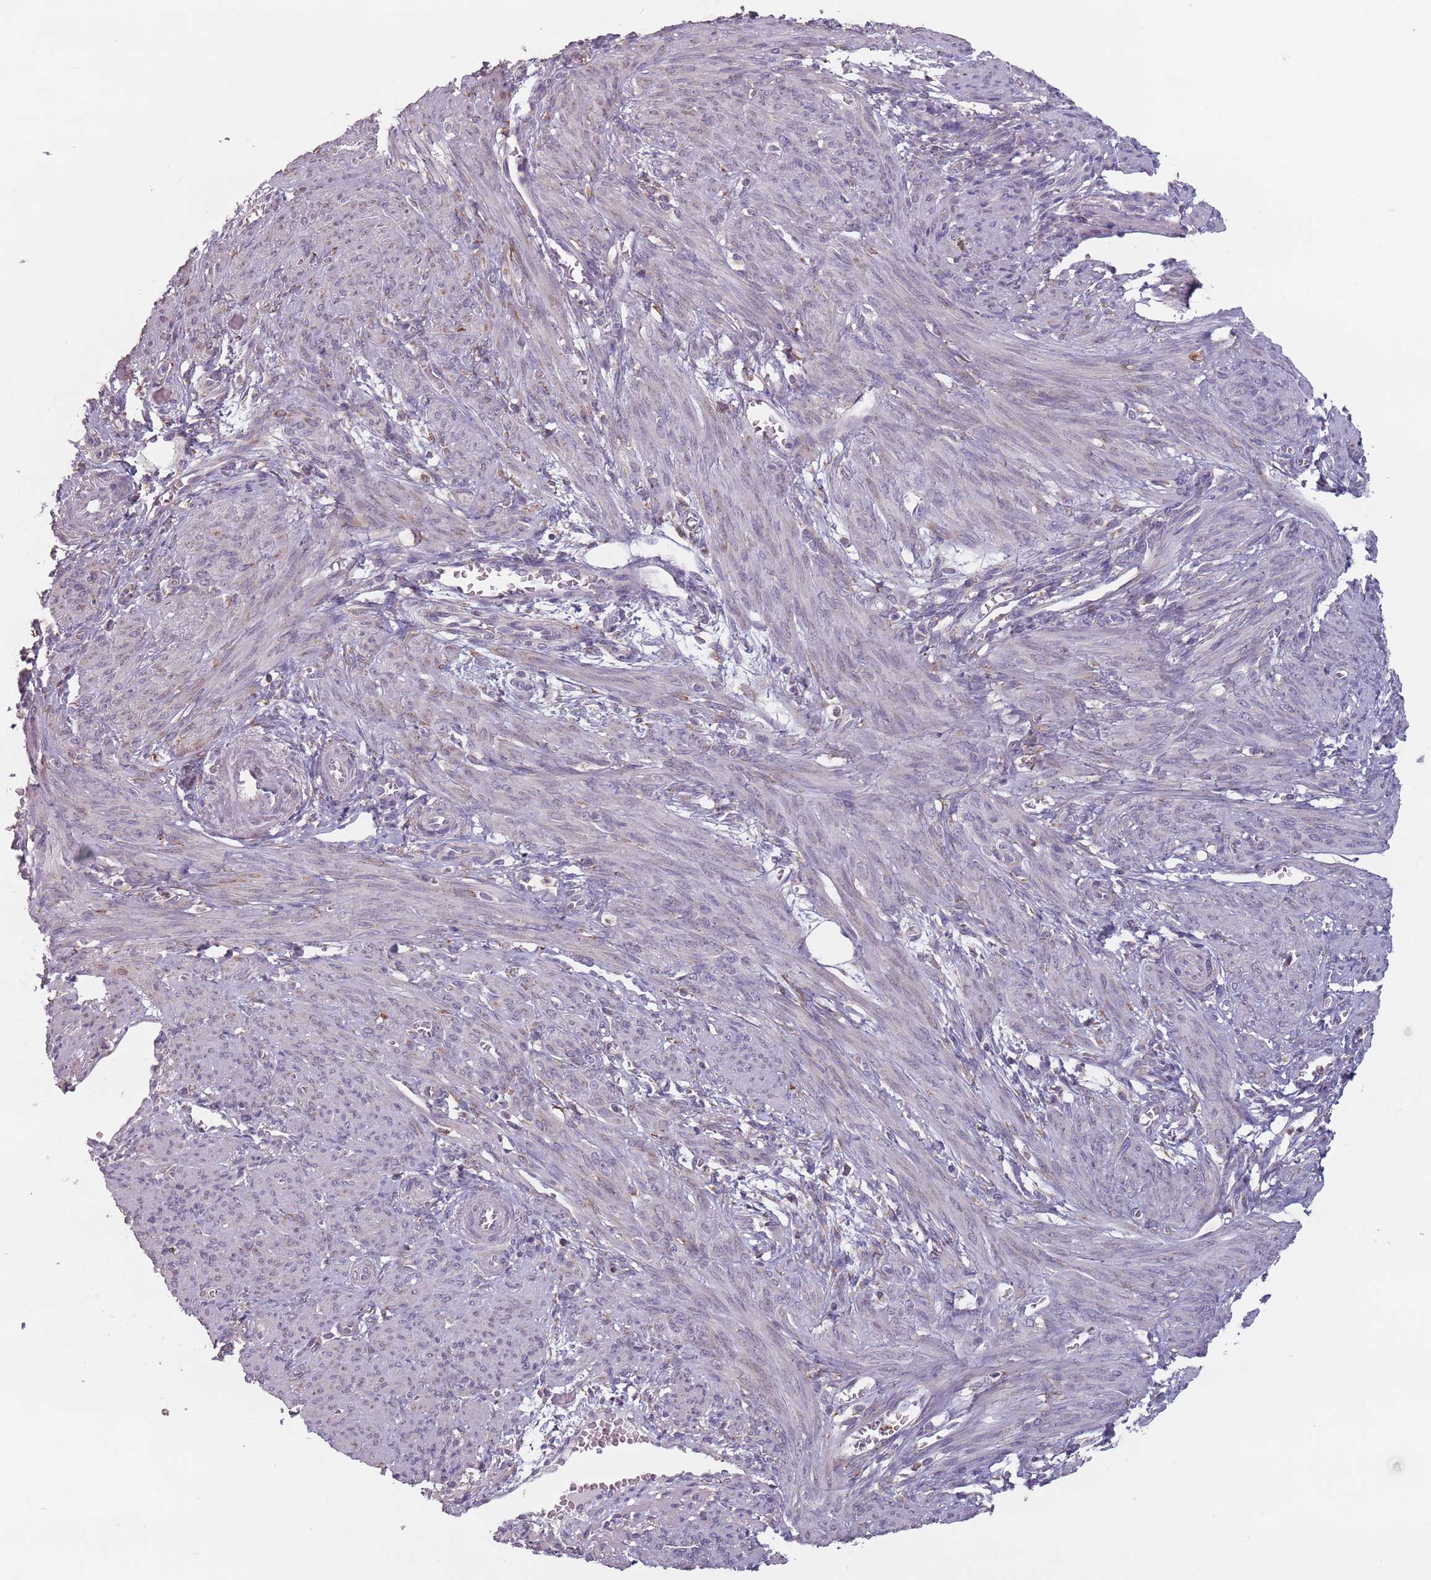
{"staining": {"intensity": "negative", "quantity": "none", "location": "none"}, "tissue": "smooth muscle", "cell_type": "Smooth muscle cells", "image_type": "normal", "snomed": [{"axis": "morphology", "description": "Normal tissue, NOS"}, {"axis": "topography", "description": "Smooth muscle"}], "caption": "This is a histopathology image of immunohistochemistry staining of benign smooth muscle, which shows no expression in smooth muscle cells.", "gene": "RPS9", "patient": {"sex": "female", "age": 39}}